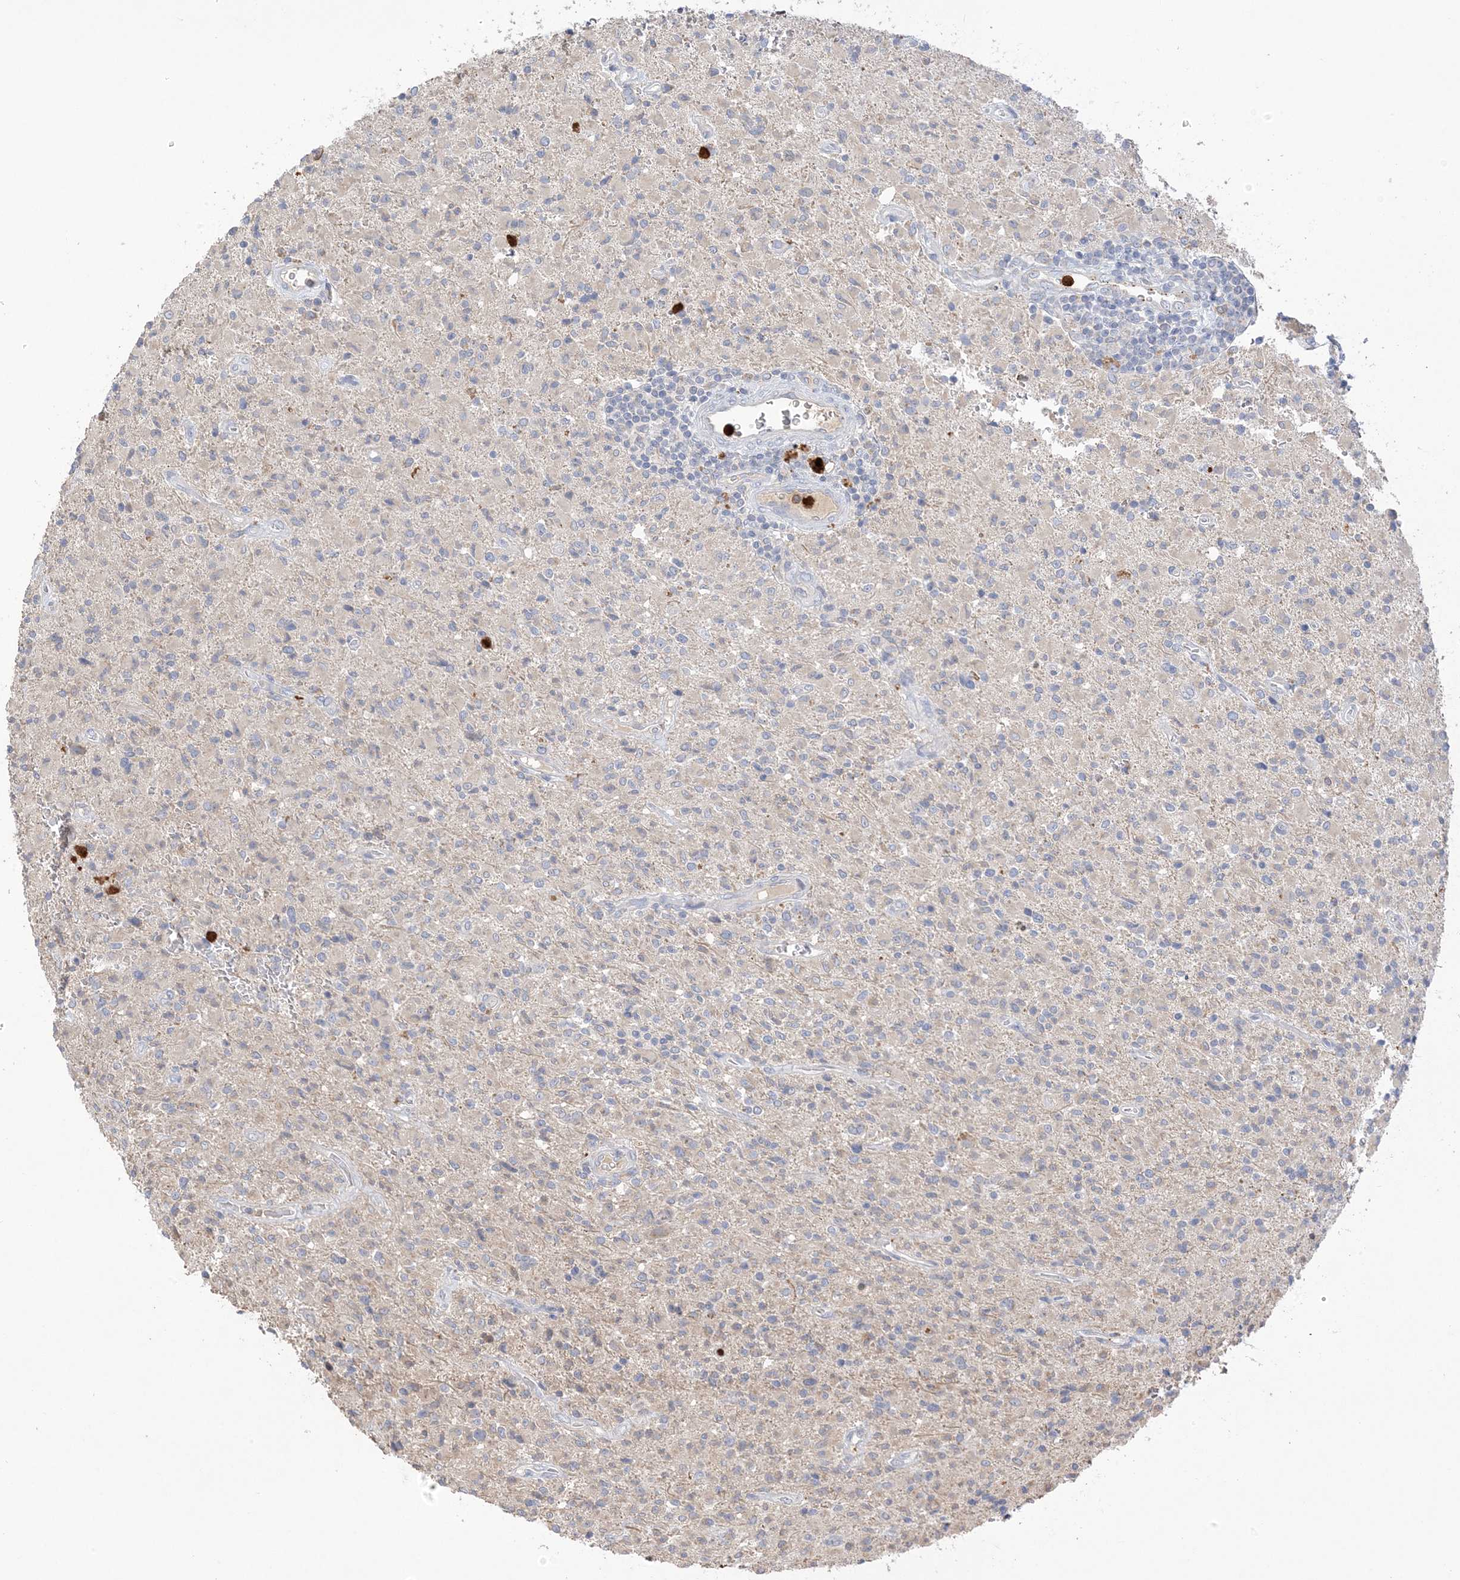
{"staining": {"intensity": "negative", "quantity": "none", "location": "none"}, "tissue": "glioma", "cell_type": "Tumor cells", "image_type": "cancer", "snomed": [{"axis": "morphology", "description": "Glioma, malignant, High grade"}, {"axis": "topography", "description": "Brain"}], "caption": "This image is of high-grade glioma (malignant) stained with IHC to label a protein in brown with the nuclei are counter-stained blue. There is no expression in tumor cells. (DAB (3,3'-diaminobenzidine) immunohistochemistry (IHC) visualized using brightfield microscopy, high magnification).", "gene": "DPP9", "patient": {"sex": "female", "age": 57}}